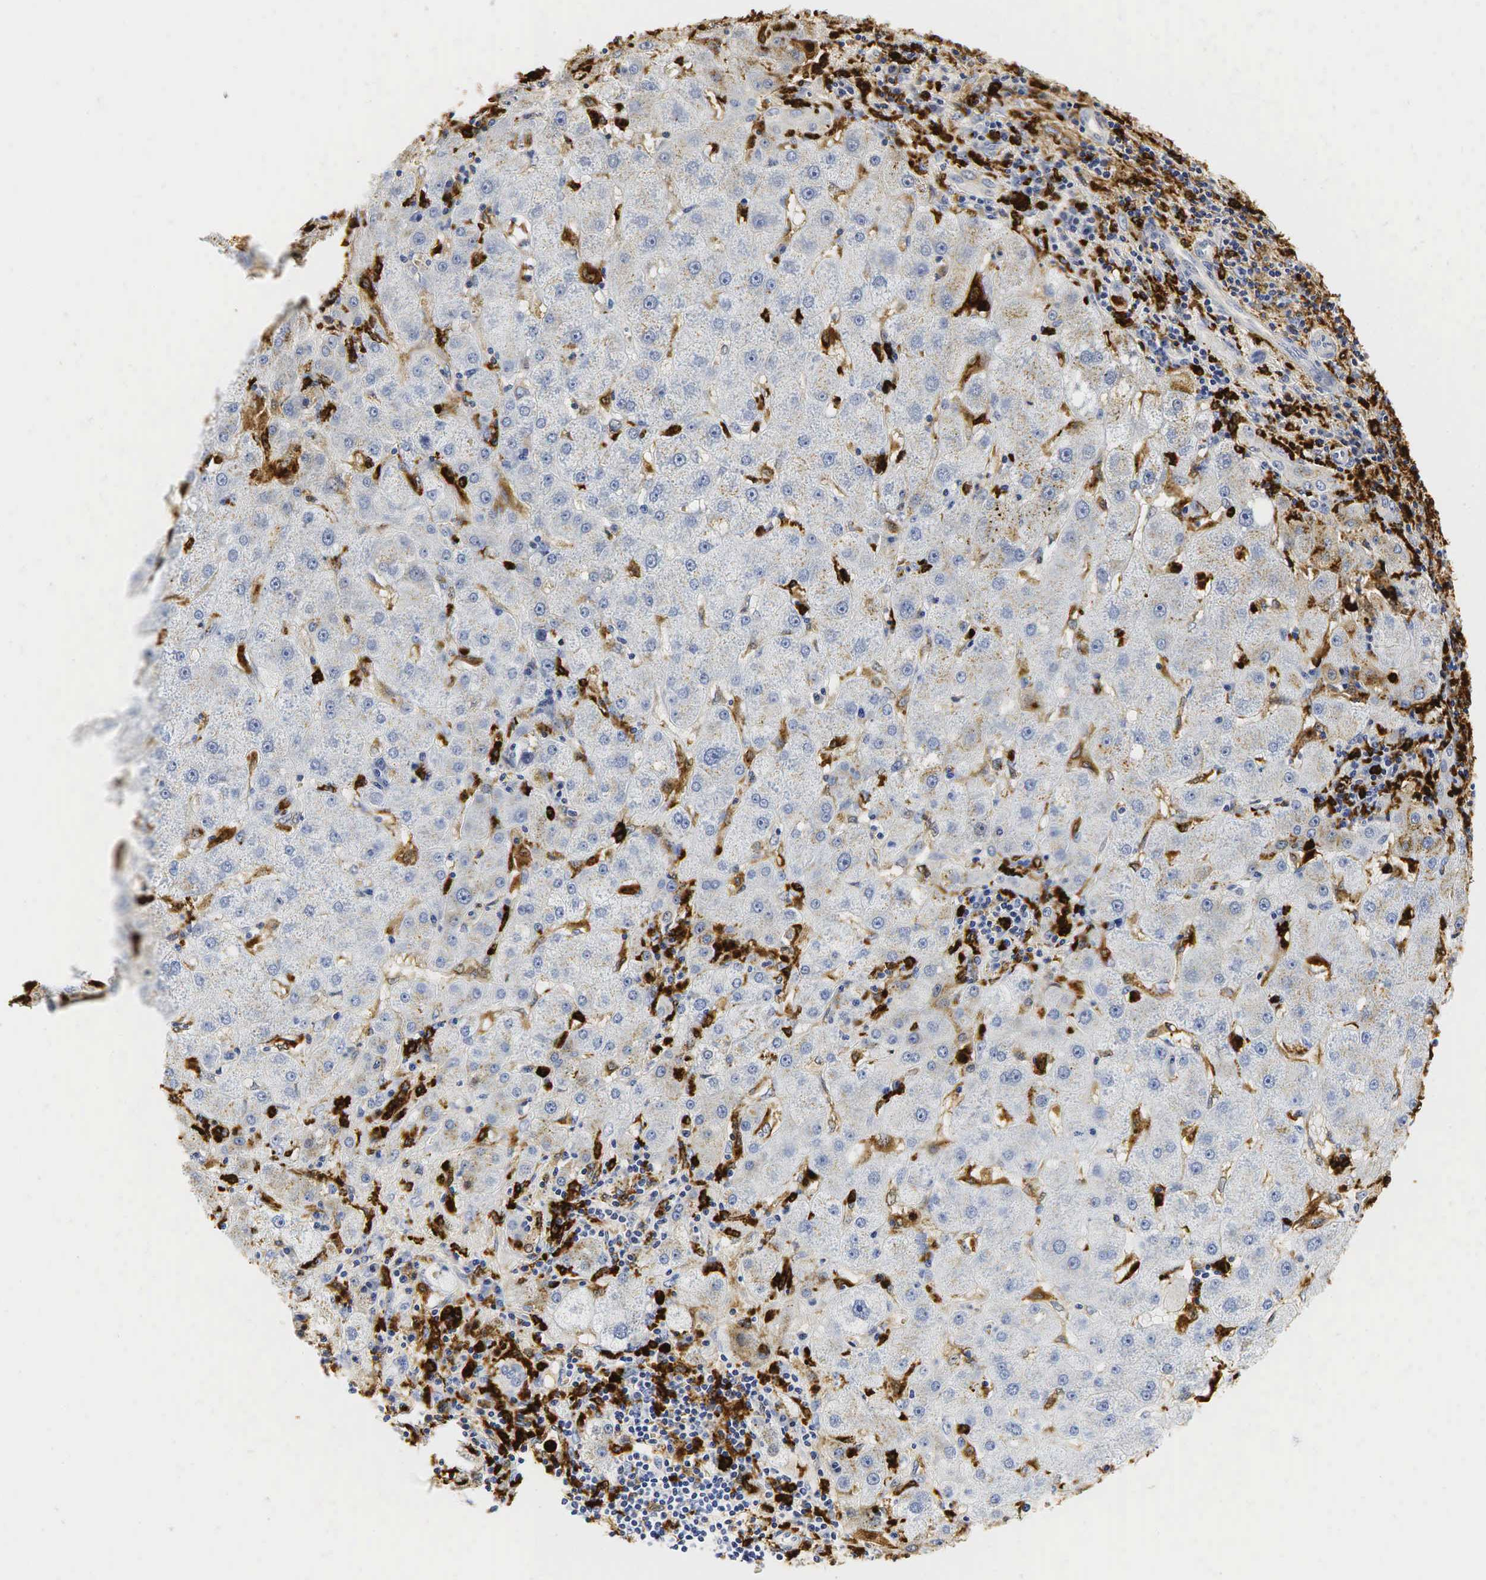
{"staining": {"intensity": "weak", "quantity": "<25%", "location": "cytoplasmic/membranous"}, "tissue": "liver cancer", "cell_type": "Tumor cells", "image_type": "cancer", "snomed": [{"axis": "morphology", "description": "Cholangiocarcinoma"}, {"axis": "topography", "description": "Liver"}], "caption": "Protein analysis of liver cancer displays no significant staining in tumor cells.", "gene": "LYZ", "patient": {"sex": "female", "age": 79}}